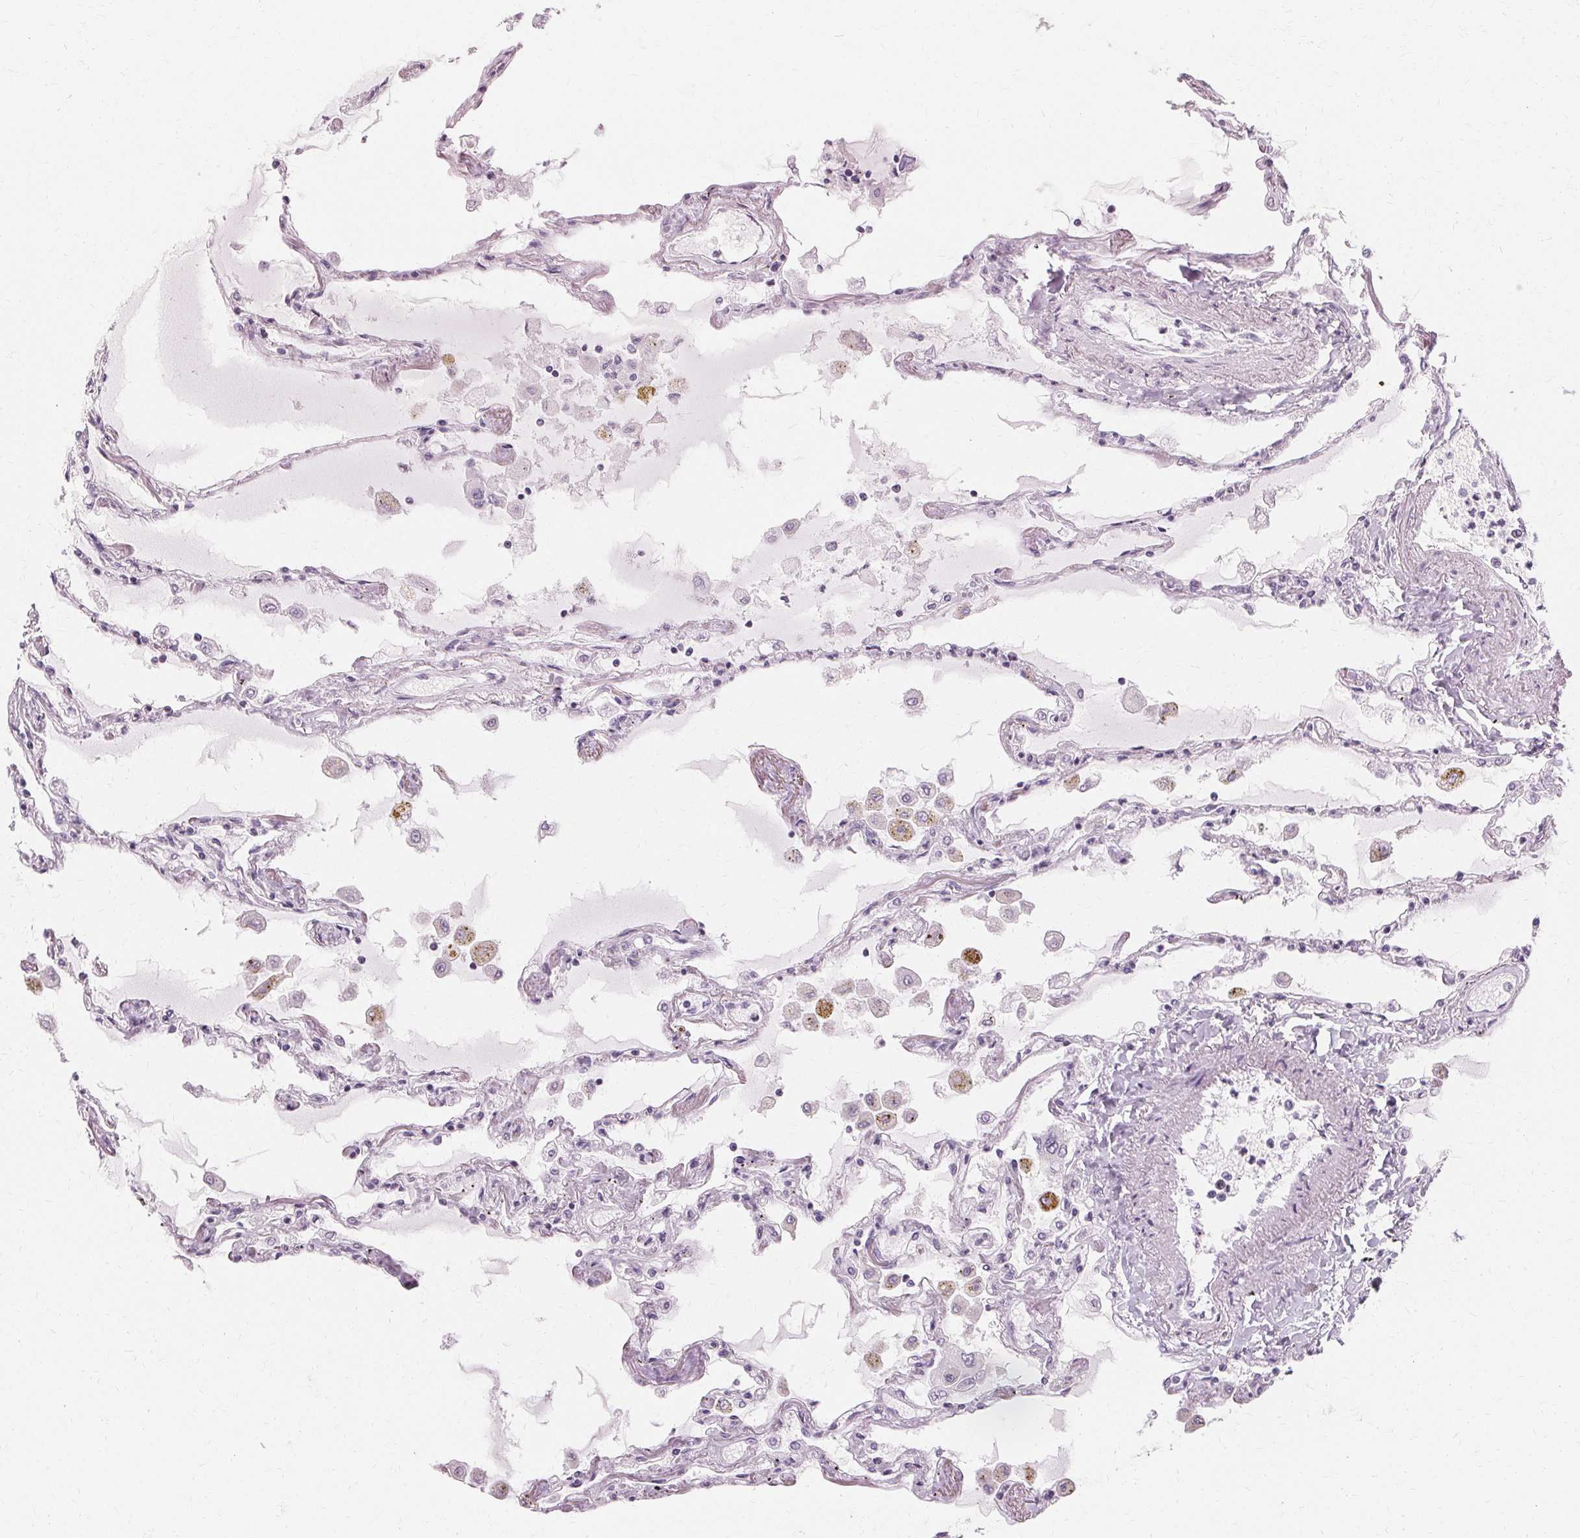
{"staining": {"intensity": "negative", "quantity": "none", "location": "none"}, "tissue": "lung", "cell_type": "Alveolar cells", "image_type": "normal", "snomed": [{"axis": "morphology", "description": "Normal tissue, NOS"}, {"axis": "morphology", "description": "Adenocarcinoma, NOS"}, {"axis": "topography", "description": "Cartilage tissue"}, {"axis": "topography", "description": "Lung"}], "caption": "Alveolar cells are negative for brown protein staining in normal lung. (IHC, brightfield microscopy, high magnification).", "gene": "KRT6A", "patient": {"sex": "female", "age": 67}}